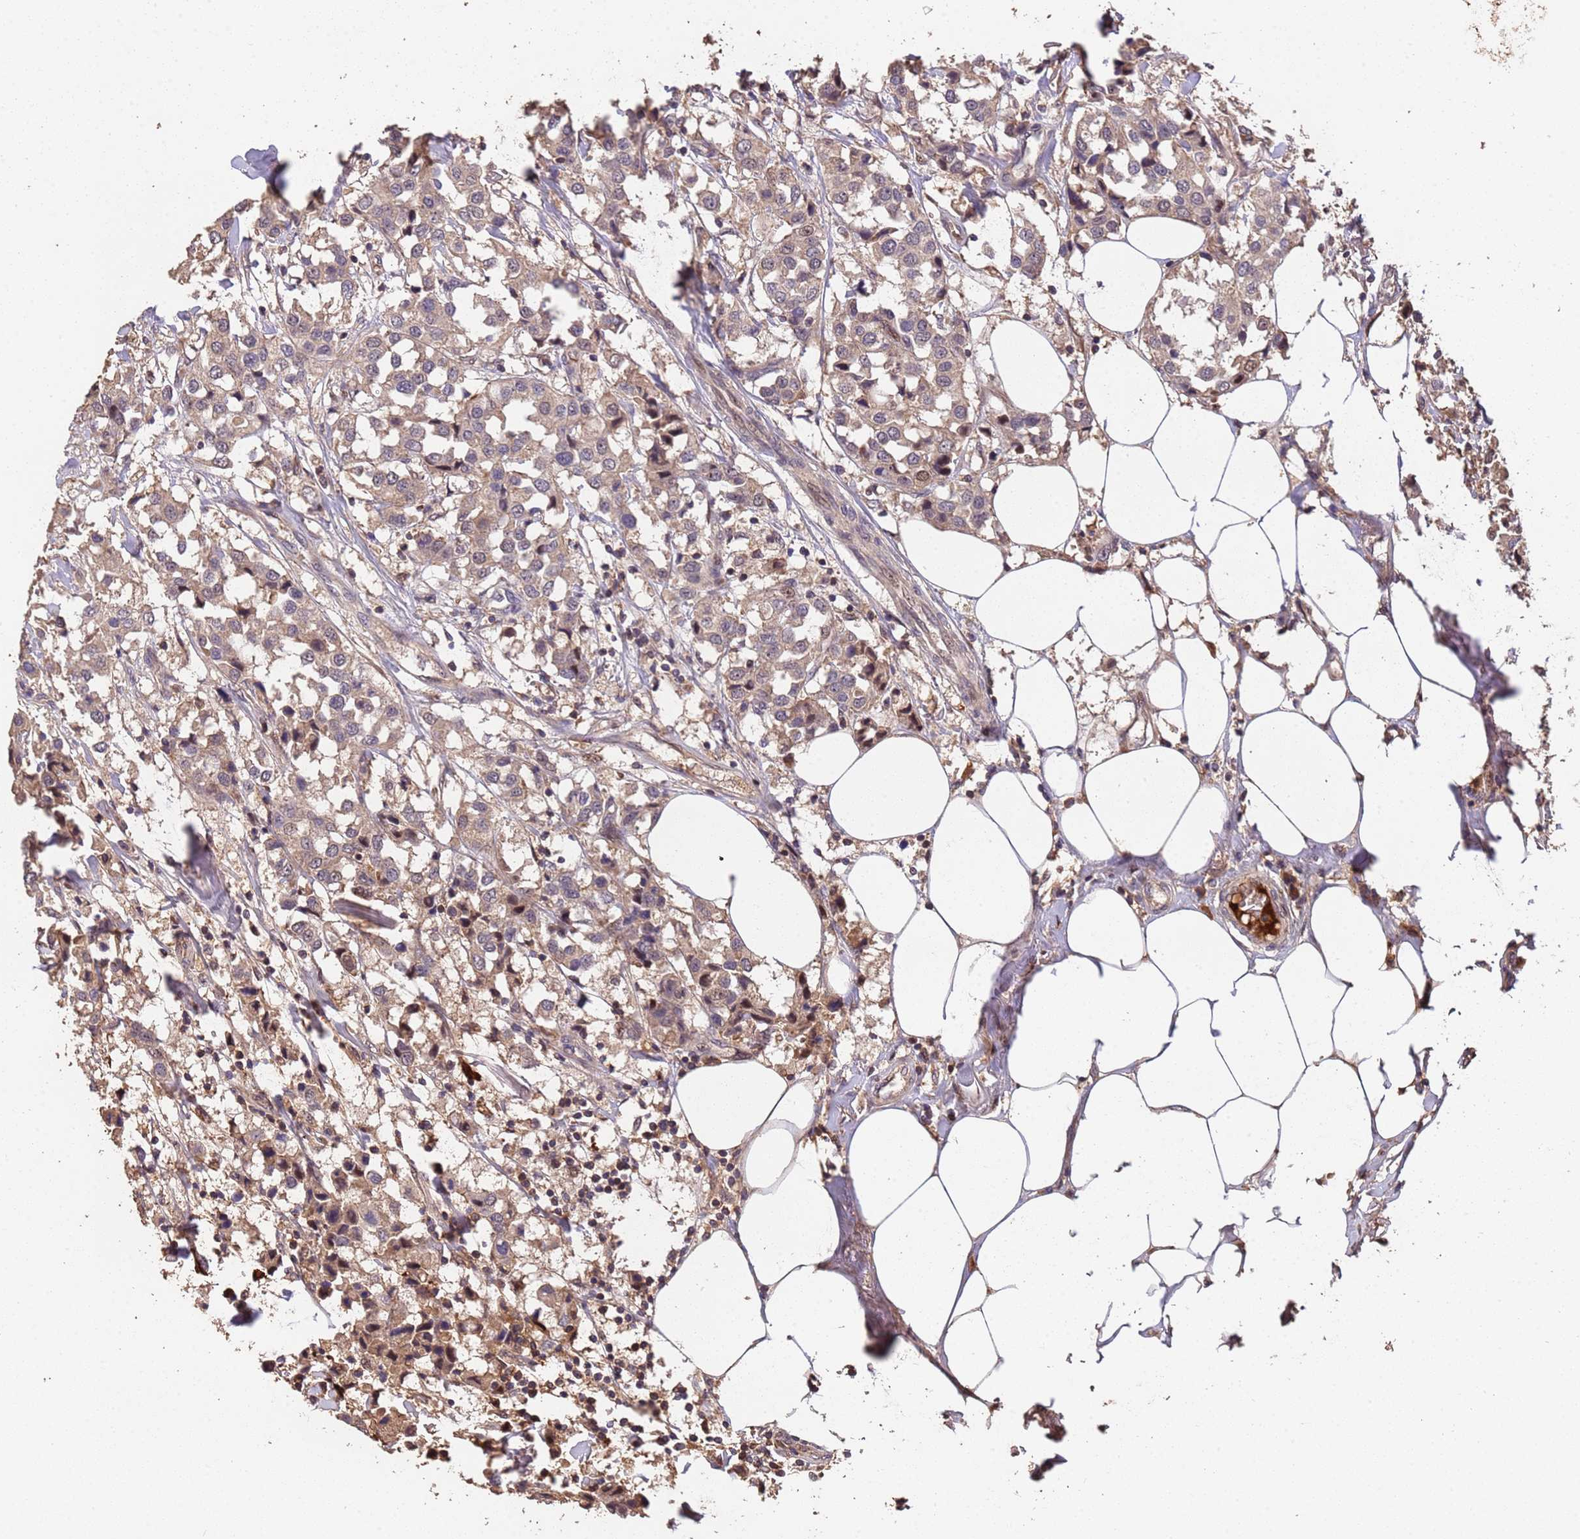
{"staining": {"intensity": "moderate", "quantity": "25%-75%", "location": "cytoplasmic/membranous"}, "tissue": "breast cancer", "cell_type": "Tumor cells", "image_type": "cancer", "snomed": [{"axis": "morphology", "description": "Duct carcinoma"}, {"axis": "topography", "description": "Breast"}], "caption": "IHC (DAB (3,3'-diaminobenzidine)) staining of infiltrating ductal carcinoma (breast) exhibits moderate cytoplasmic/membranous protein positivity in about 25%-75% of tumor cells. (DAB IHC, brown staining for protein, blue staining for nuclei).", "gene": "CCDC184", "patient": {"sex": "female", "age": 80}}